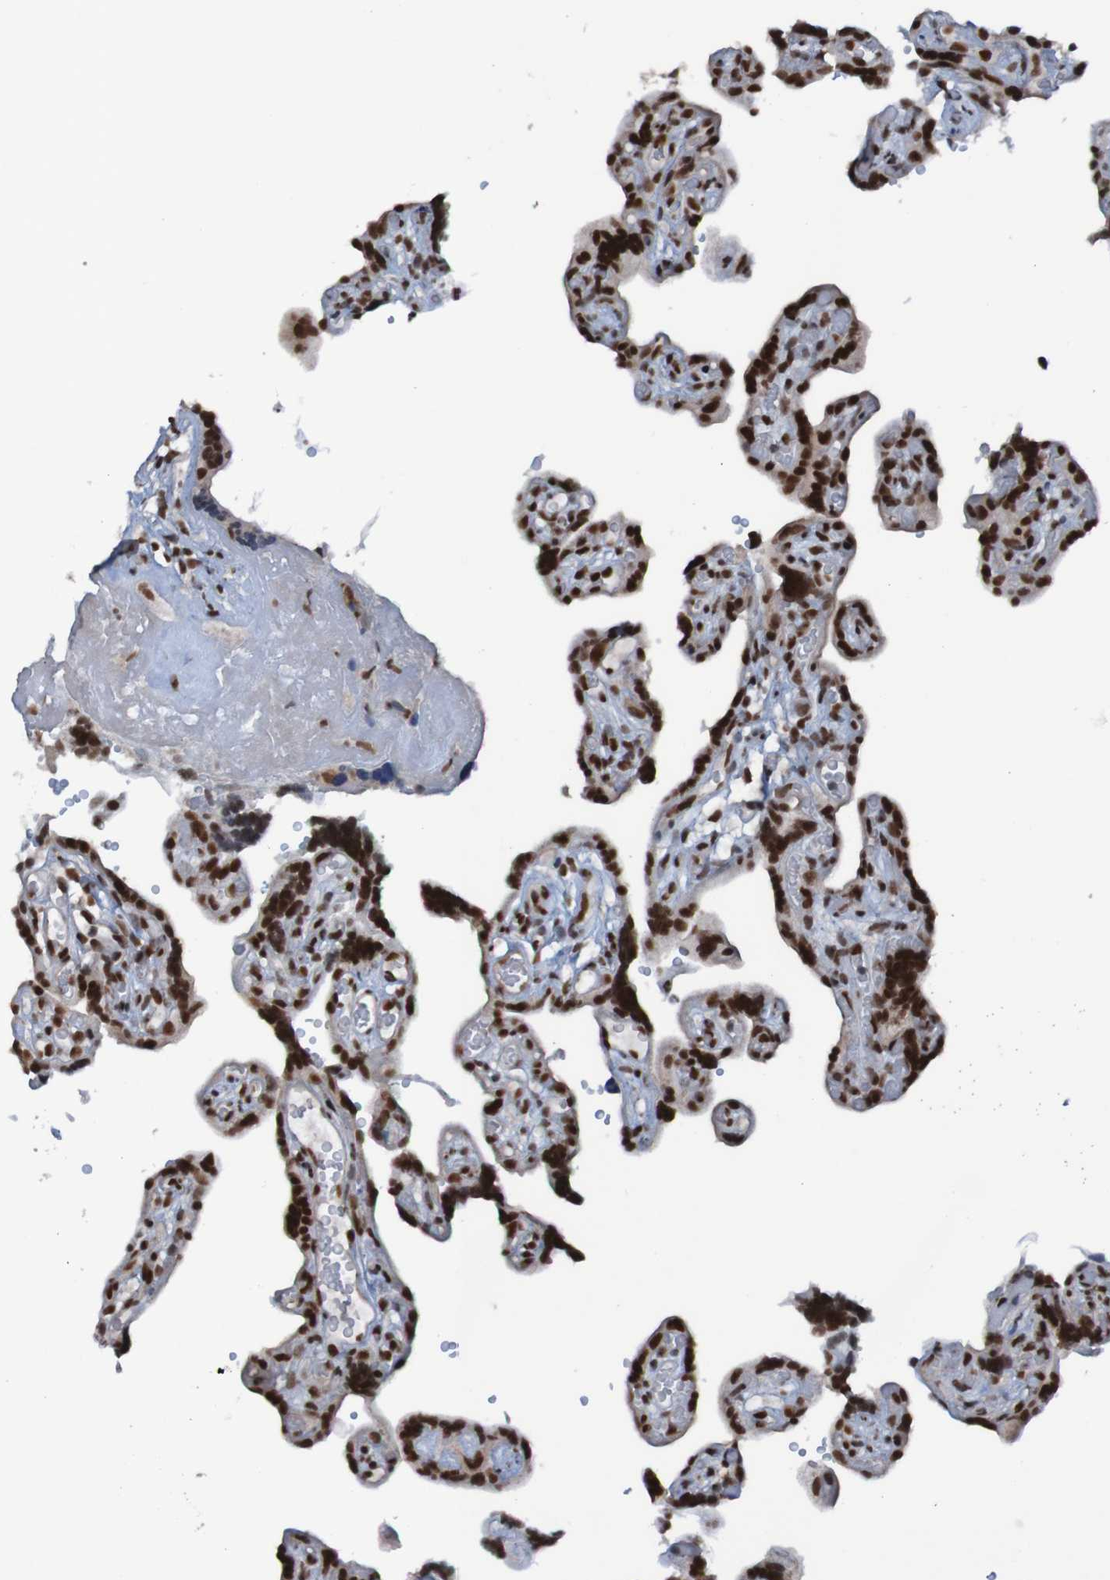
{"staining": {"intensity": "strong", "quantity": ">75%", "location": "nuclear"}, "tissue": "placenta", "cell_type": "Decidual cells", "image_type": "normal", "snomed": [{"axis": "morphology", "description": "Normal tissue, NOS"}, {"axis": "topography", "description": "Placenta"}], "caption": "A histopathology image of placenta stained for a protein exhibits strong nuclear brown staining in decidual cells.", "gene": "PHF2", "patient": {"sex": "female", "age": 30}}